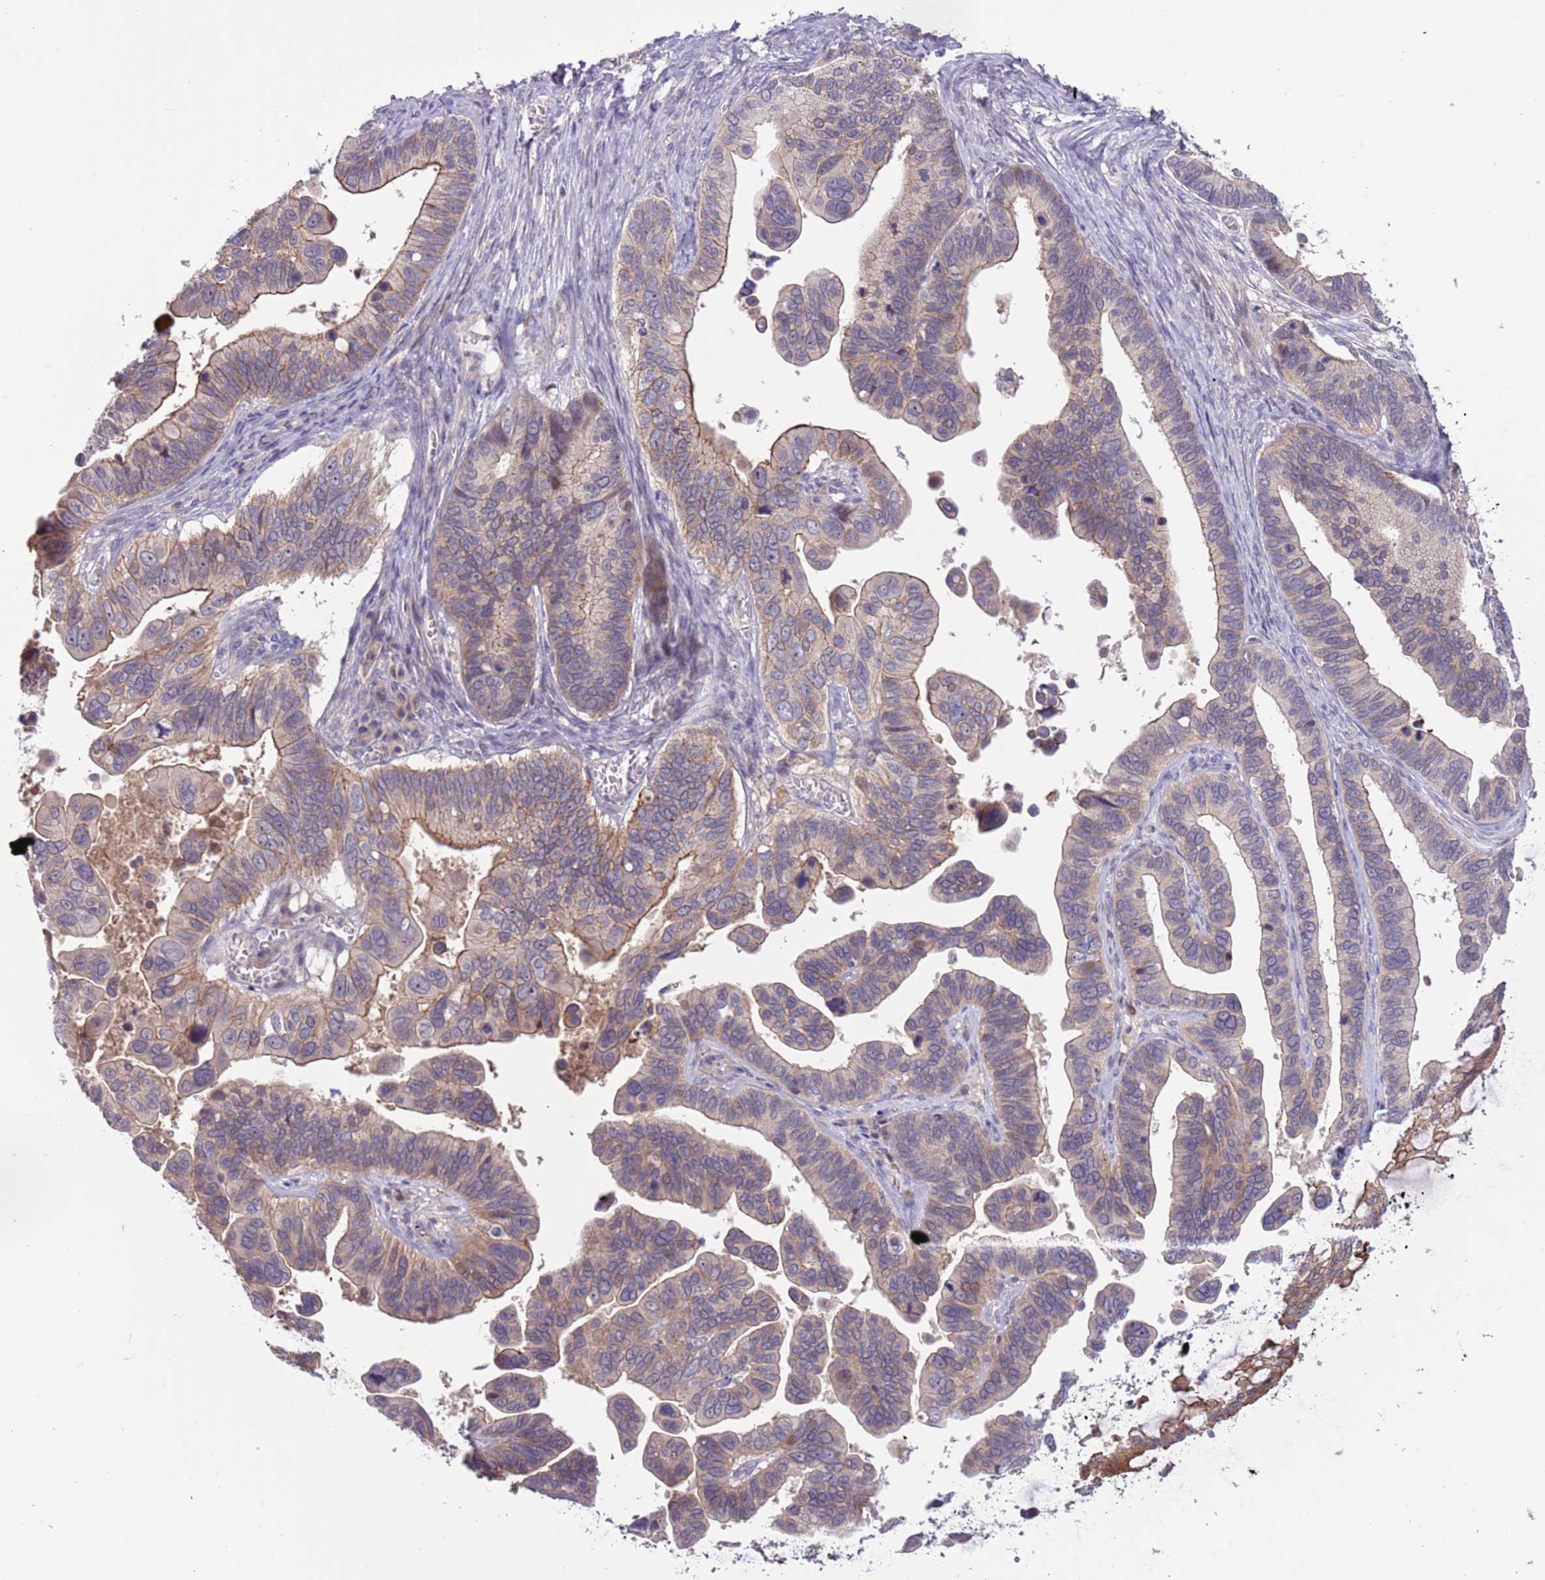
{"staining": {"intensity": "moderate", "quantity": ">75%", "location": "cytoplasmic/membranous"}, "tissue": "ovarian cancer", "cell_type": "Tumor cells", "image_type": "cancer", "snomed": [{"axis": "morphology", "description": "Cystadenocarcinoma, serous, NOS"}, {"axis": "topography", "description": "Ovary"}], "caption": "A brown stain highlights moderate cytoplasmic/membranous expression of a protein in human ovarian cancer (serous cystadenocarcinoma) tumor cells.", "gene": "SHROOM3", "patient": {"sex": "female", "age": 56}}